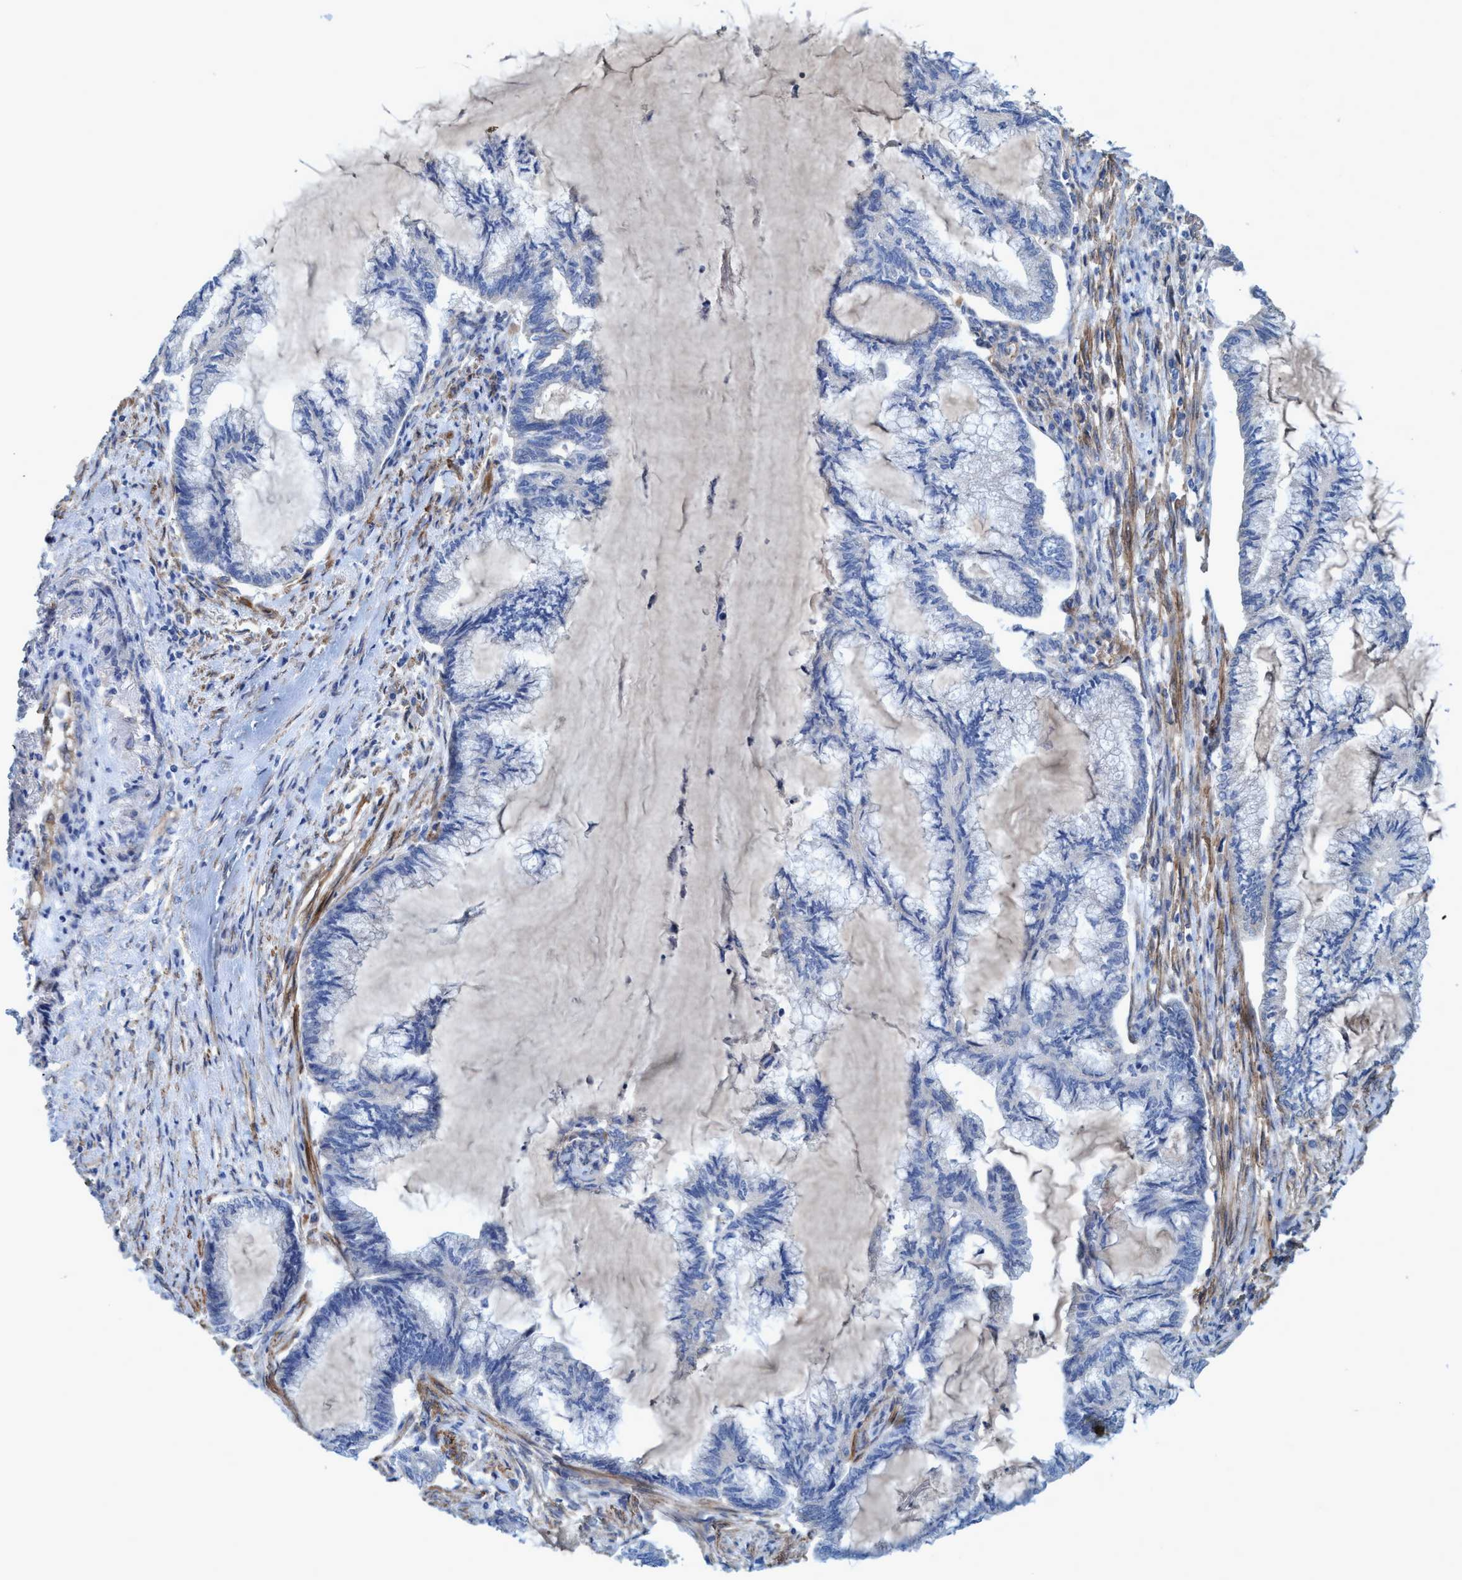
{"staining": {"intensity": "weak", "quantity": "<25%", "location": "cytoplasmic/membranous"}, "tissue": "endometrial cancer", "cell_type": "Tumor cells", "image_type": "cancer", "snomed": [{"axis": "morphology", "description": "Adenocarcinoma, NOS"}, {"axis": "topography", "description": "Endometrium"}], "caption": "Immunohistochemistry (IHC) of human endometrial cancer shows no expression in tumor cells. Nuclei are stained in blue.", "gene": "GULP1", "patient": {"sex": "female", "age": 86}}